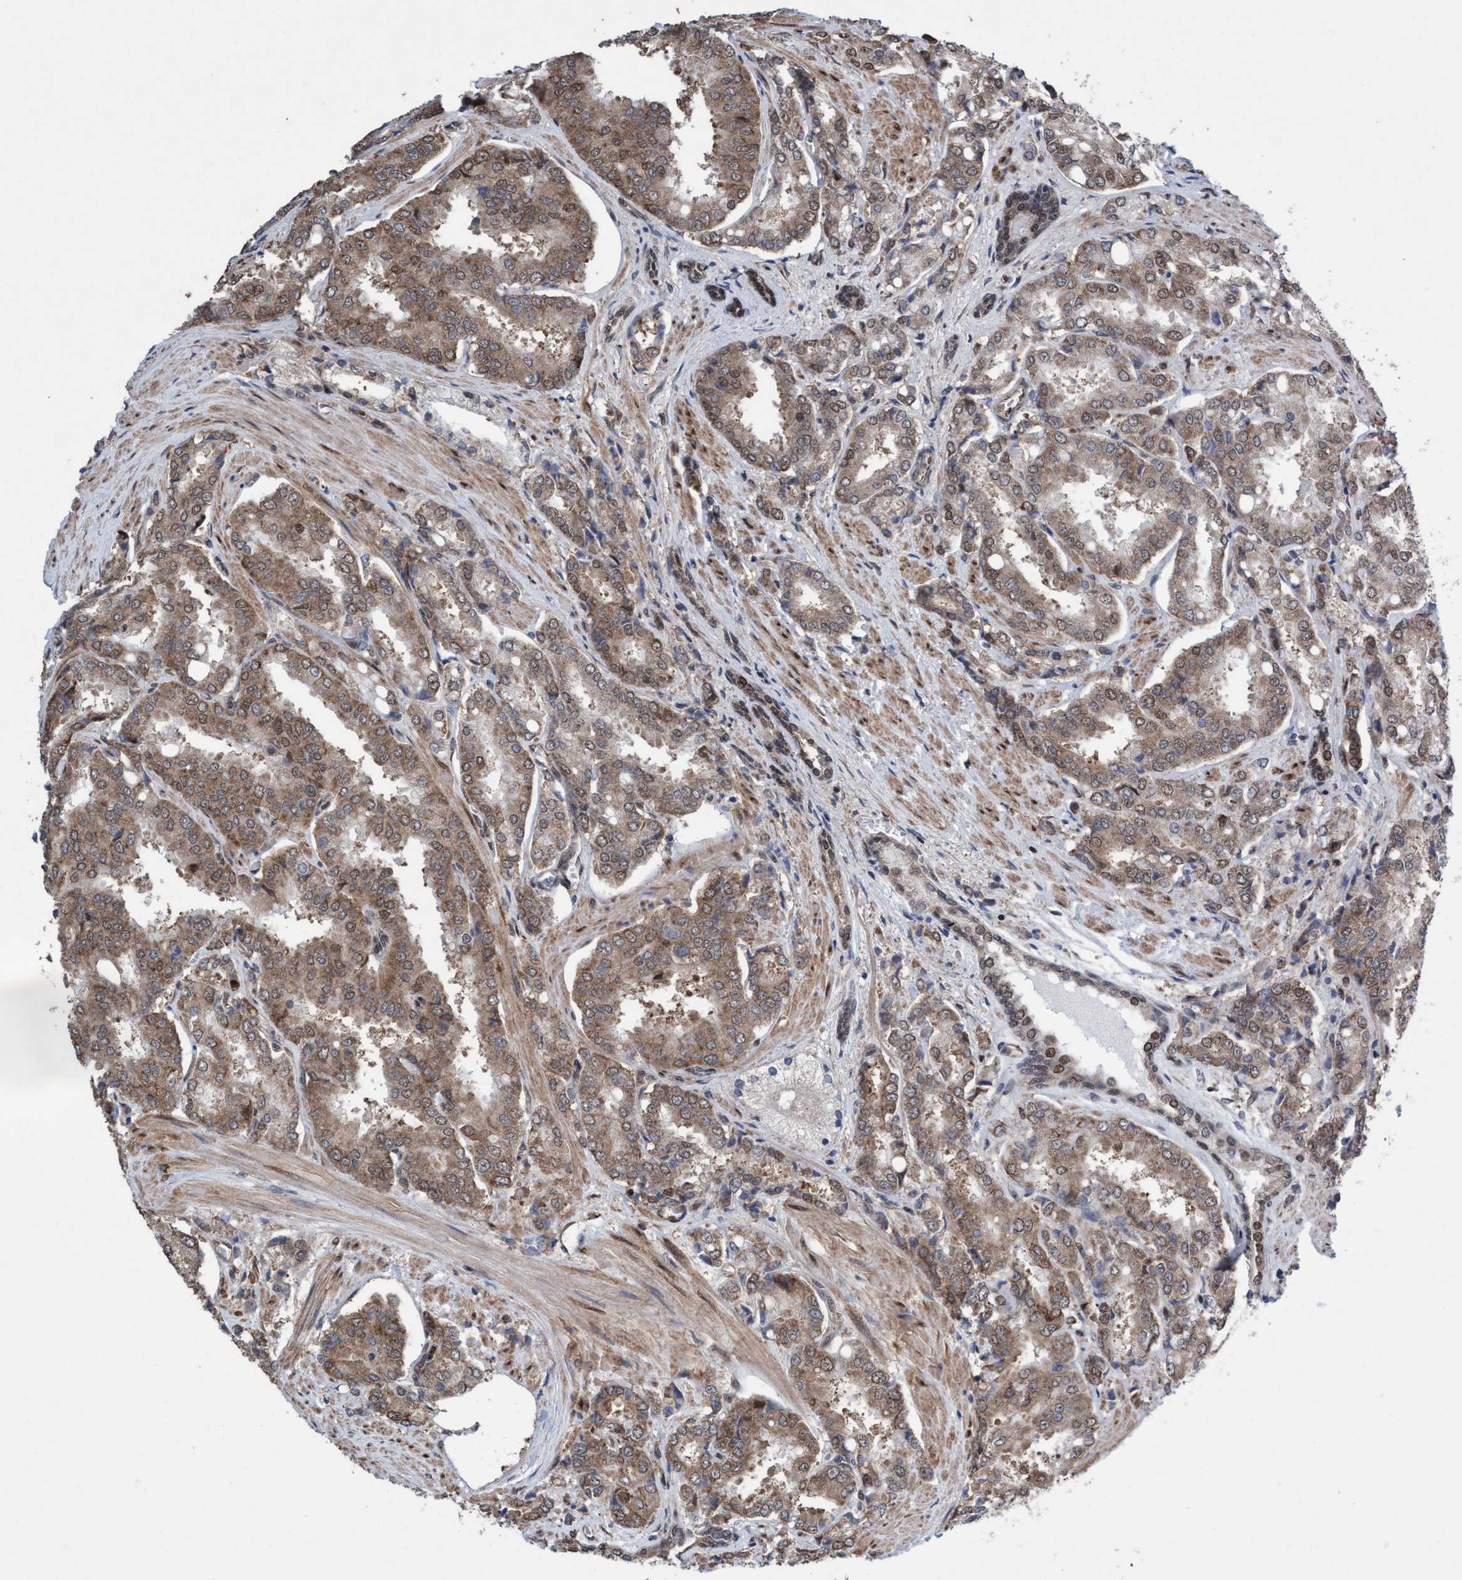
{"staining": {"intensity": "moderate", "quantity": ">75%", "location": "cytoplasmic/membranous,nuclear"}, "tissue": "prostate cancer", "cell_type": "Tumor cells", "image_type": "cancer", "snomed": [{"axis": "morphology", "description": "Adenocarcinoma, High grade"}, {"axis": "topography", "description": "Prostate"}], "caption": "High-grade adenocarcinoma (prostate) tissue exhibits moderate cytoplasmic/membranous and nuclear positivity in approximately >75% of tumor cells", "gene": "METAP2", "patient": {"sex": "male", "age": 50}}